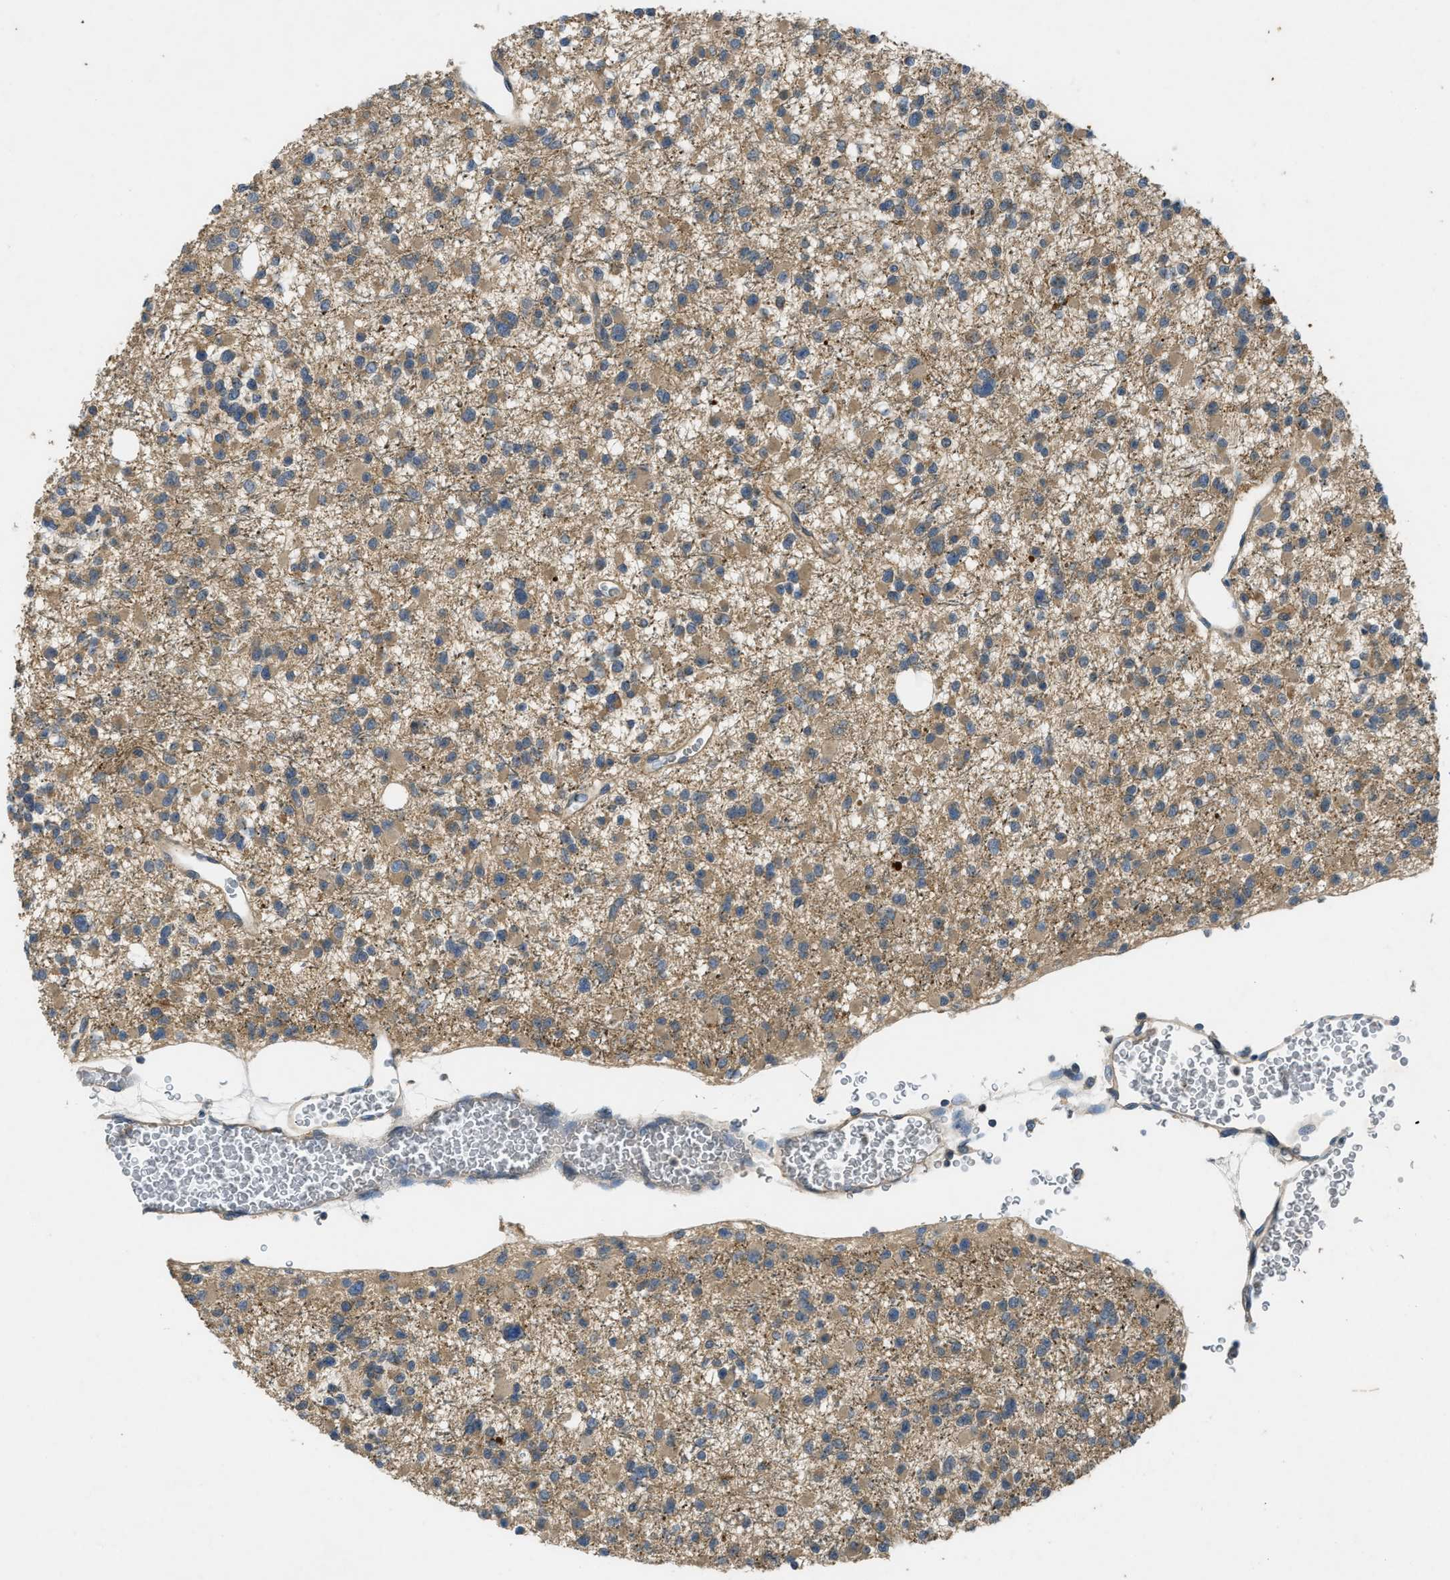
{"staining": {"intensity": "weak", "quantity": ">75%", "location": "cytoplasmic/membranous"}, "tissue": "glioma", "cell_type": "Tumor cells", "image_type": "cancer", "snomed": [{"axis": "morphology", "description": "Glioma, malignant, Low grade"}, {"axis": "topography", "description": "Brain"}], "caption": "This micrograph reveals malignant glioma (low-grade) stained with immunohistochemistry to label a protein in brown. The cytoplasmic/membranous of tumor cells show weak positivity for the protein. Nuclei are counter-stained blue.", "gene": "PPP3CA", "patient": {"sex": "female", "age": 22}}